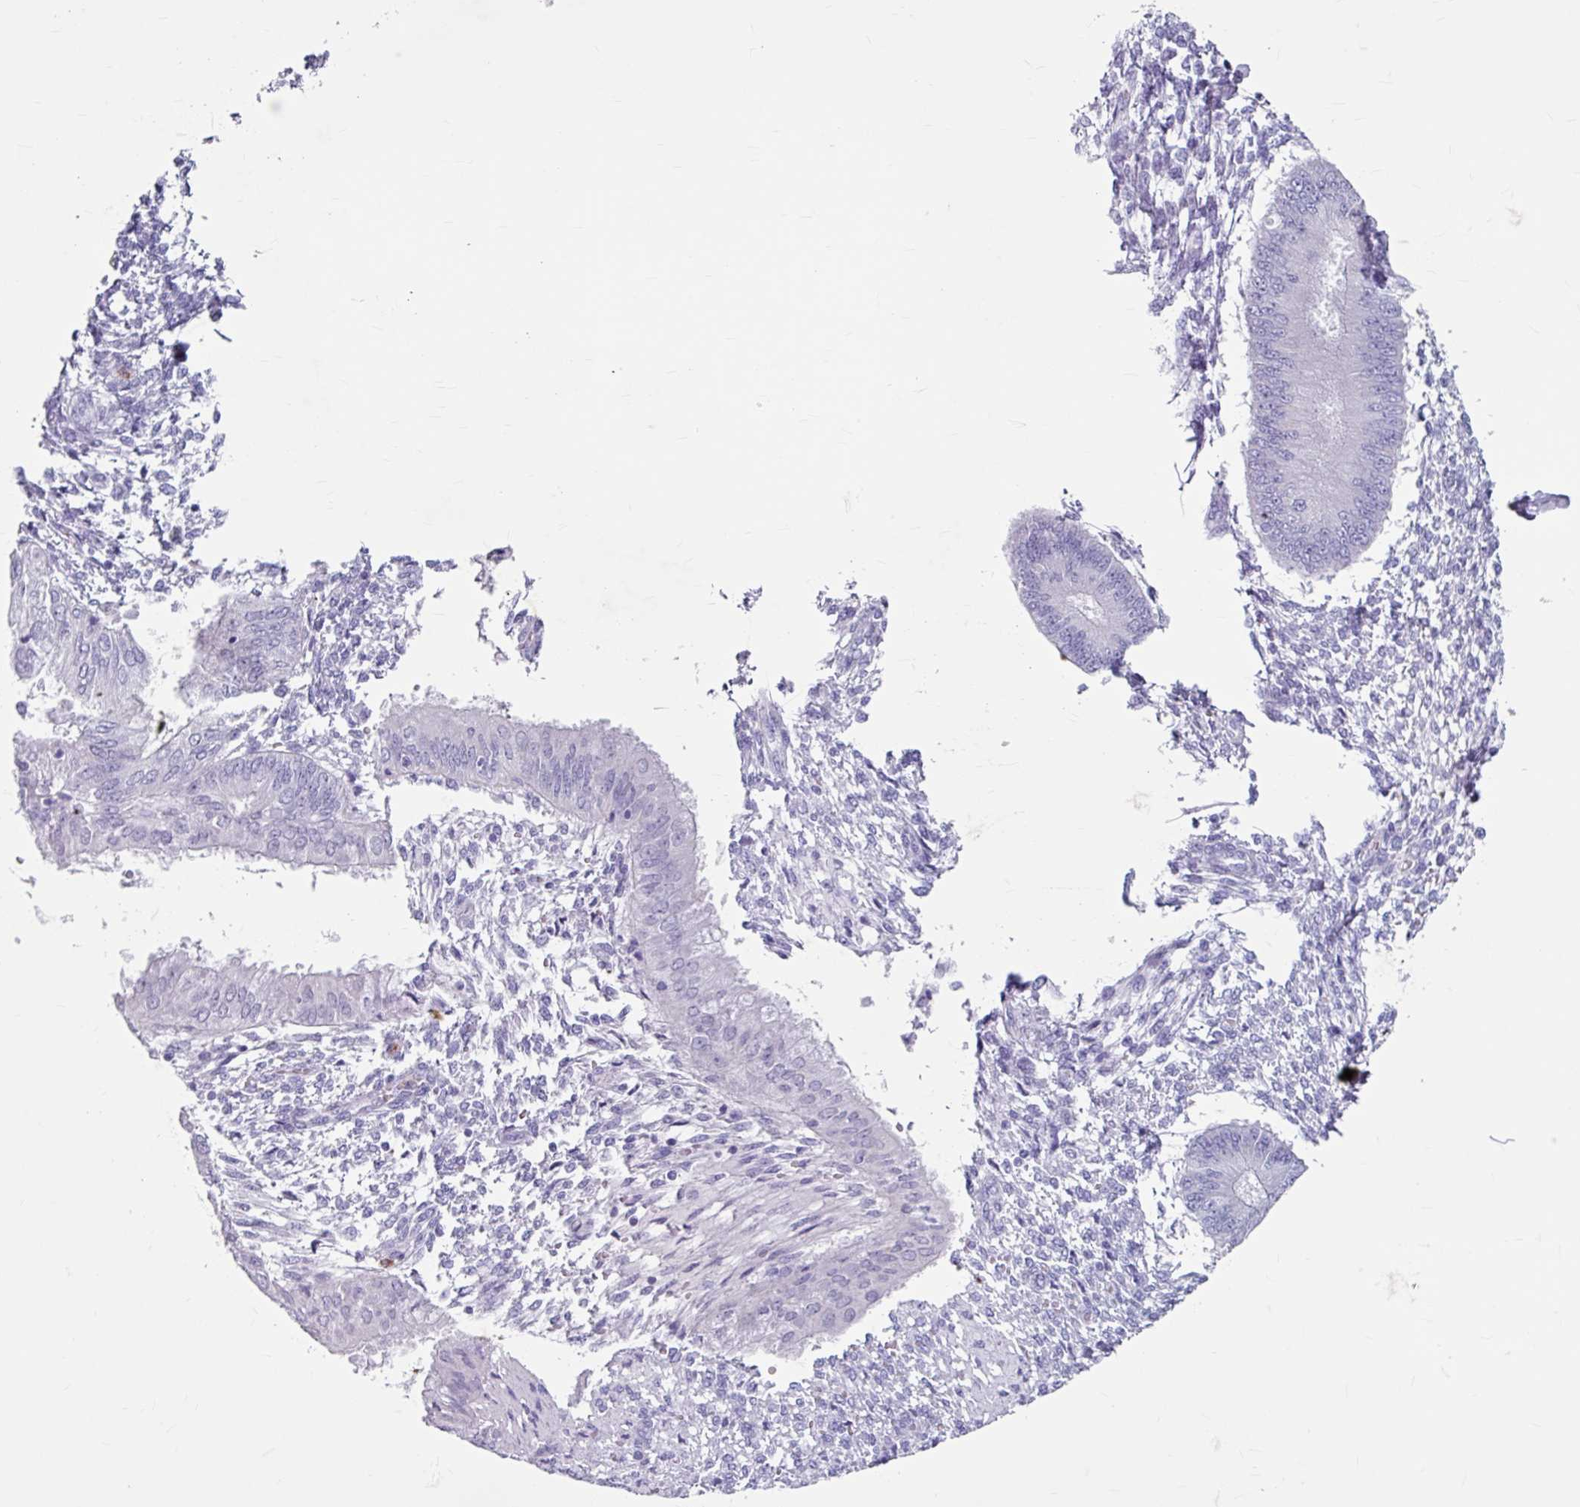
{"staining": {"intensity": "negative", "quantity": "none", "location": "none"}, "tissue": "endometrium", "cell_type": "Cells in endometrial stroma", "image_type": "normal", "snomed": [{"axis": "morphology", "description": "Normal tissue, NOS"}, {"axis": "topography", "description": "Endometrium"}], "caption": "Immunohistochemistry (IHC) of unremarkable endometrium displays no staining in cells in endometrial stroma. (DAB IHC, high magnification).", "gene": "ANKRD1", "patient": {"sex": "female", "age": 49}}